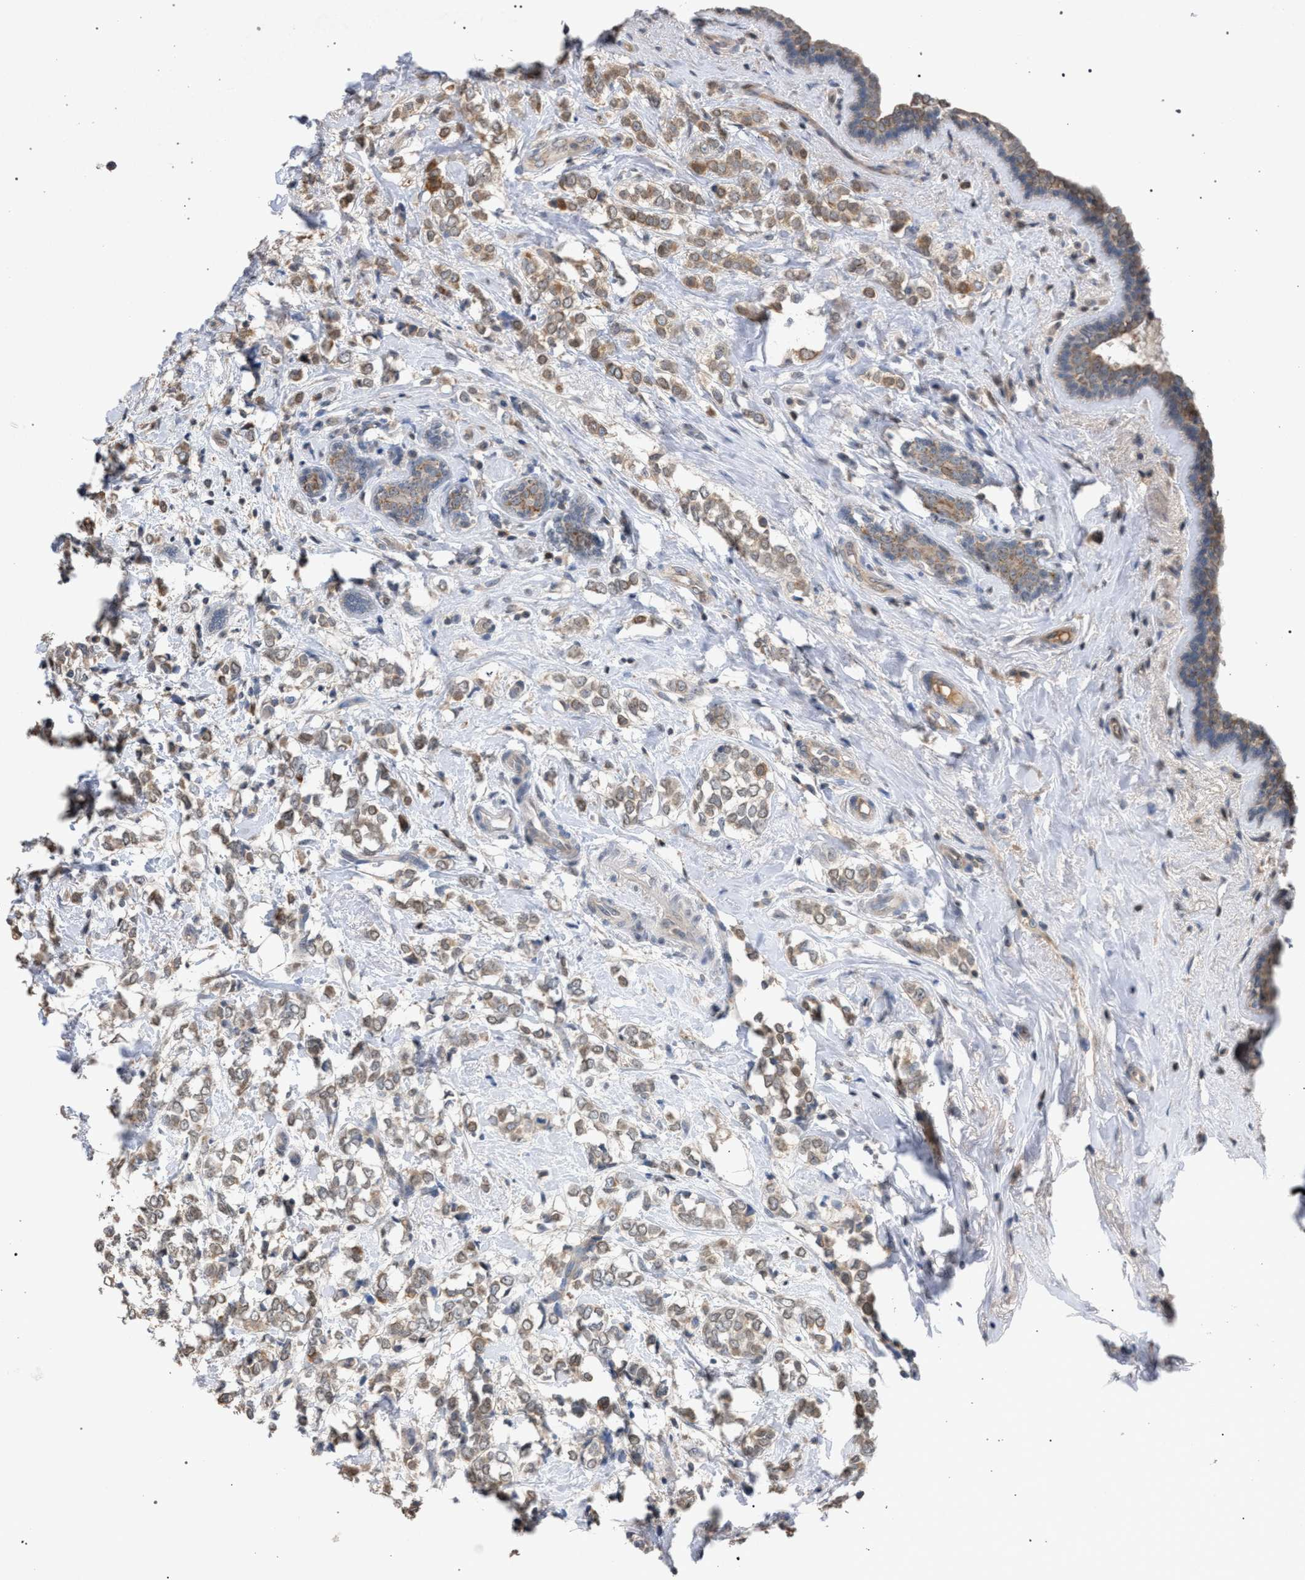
{"staining": {"intensity": "moderate", "quantity": ">75%", "location": "cytoplasmic/membranous"}, "tissue": "breast cancer", "cell_type": "Tumor cells", "image_type": "cancer", "snomed": [{"axis": "morphology", "description": "Normal tissue, NOS"}, {"axis": "morphology", "description": "Lobular carcinoma"}, {"axis": "topography", "description": "Breast"}], "caption": "Protein staining by immunohistochemistry shows moderate cytoplasmic/membranous expression in about >75% of tumor cells in breast lobular carcinoma. (DAB (3,3'-diaminobenzidine) = brown stain, brightfield microscopy at high magnification).", "gene": "TECPR1", "patient": {"sex": "female", "age": 47}}